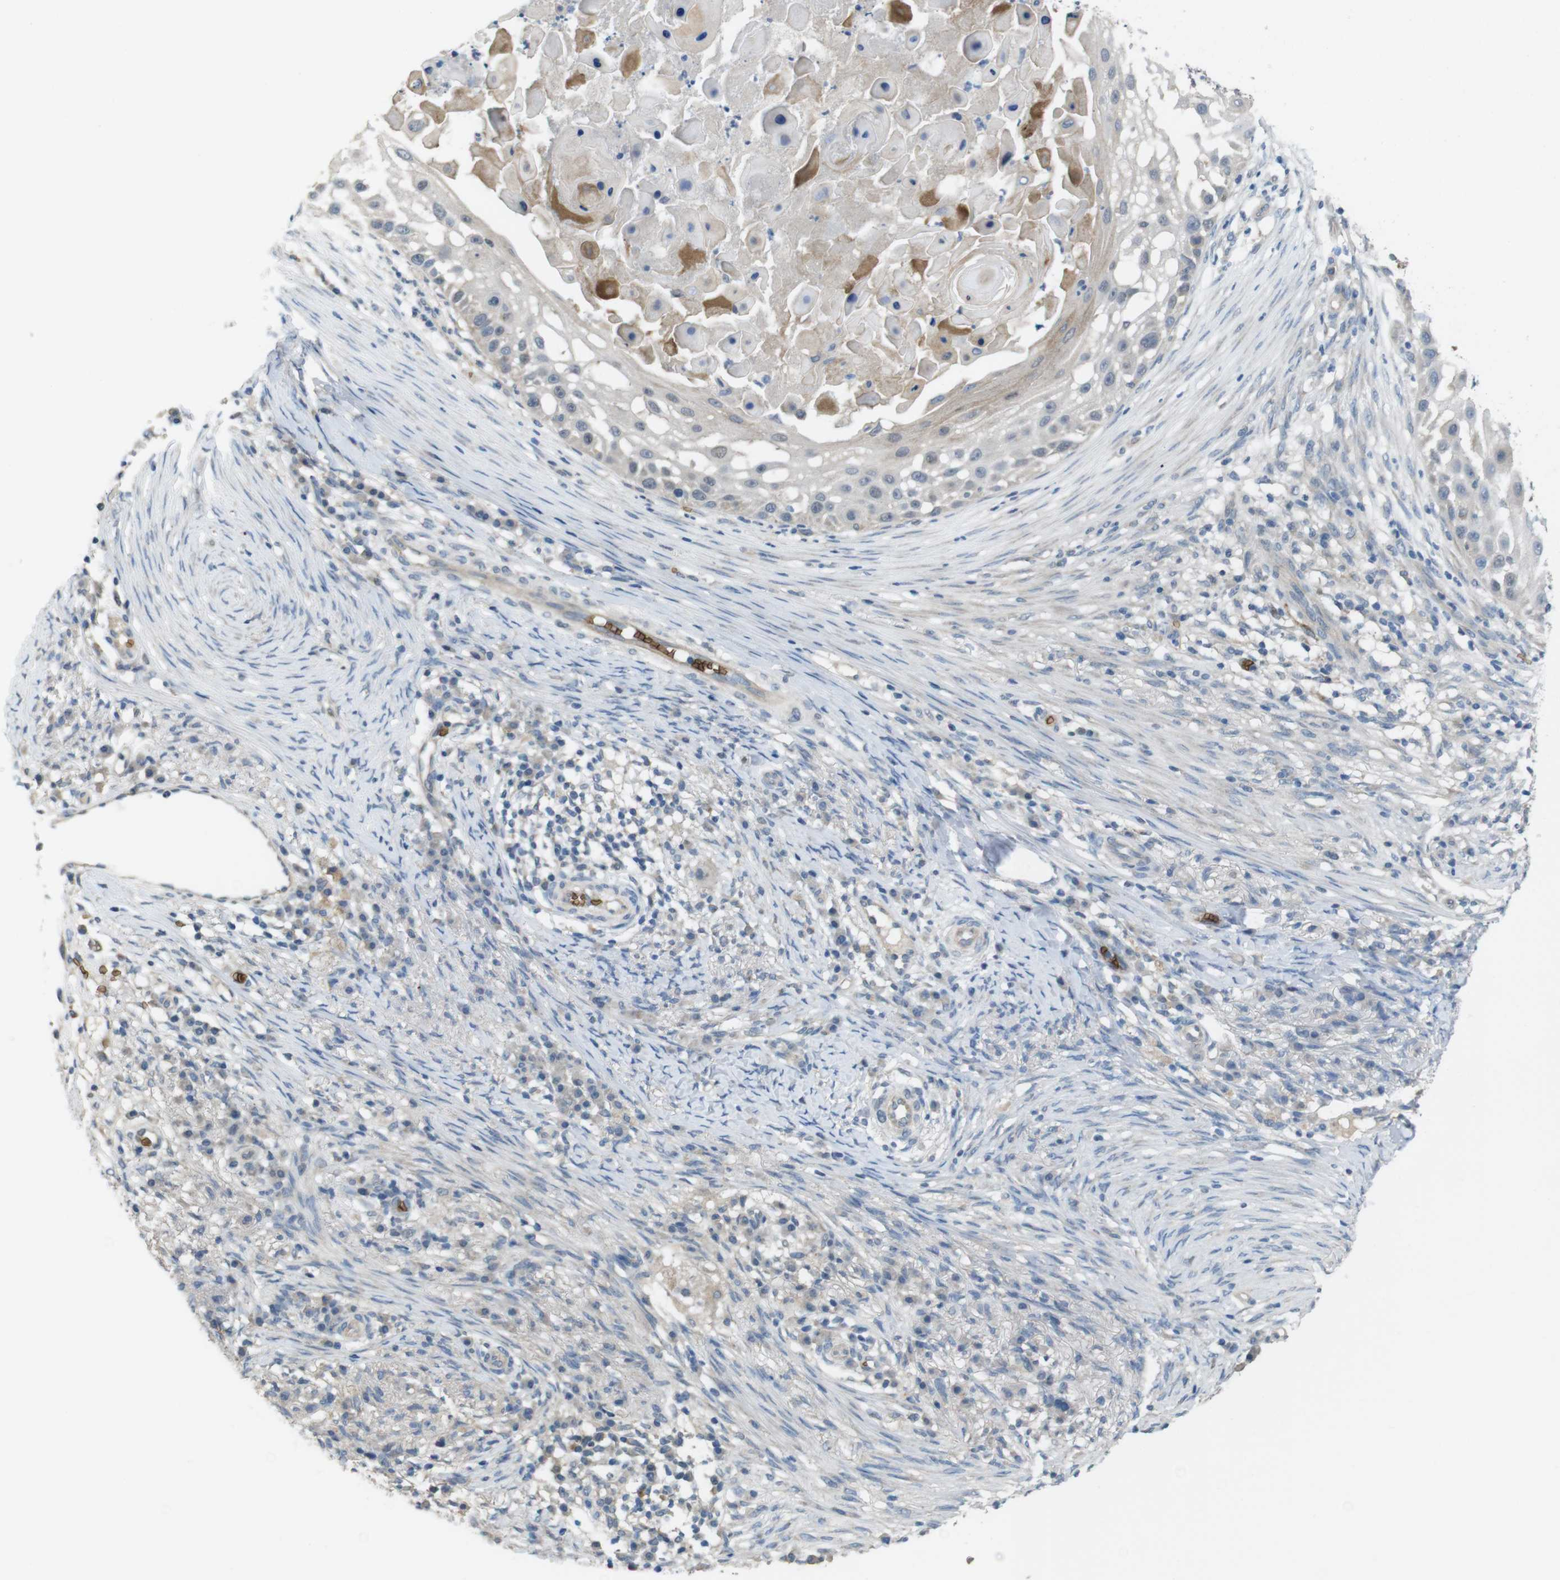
{"staining": {"intensity": "negative", "quantity": "none", "location": "none"}, "tissue": "skin cancer", "cell_type": "Tumor cells", "image_type": "cancer", "snomed": [{"axis": "morphology", "description": "Squamous cell carcinoma, NOS"}, {"axis": "topography", "description": "Skin"}], "caption": "The histopathology image shows no staining of tumor cells in skin cancer.", "gene": "GYPA", "patient": {"sex": "female", "age": 44}}